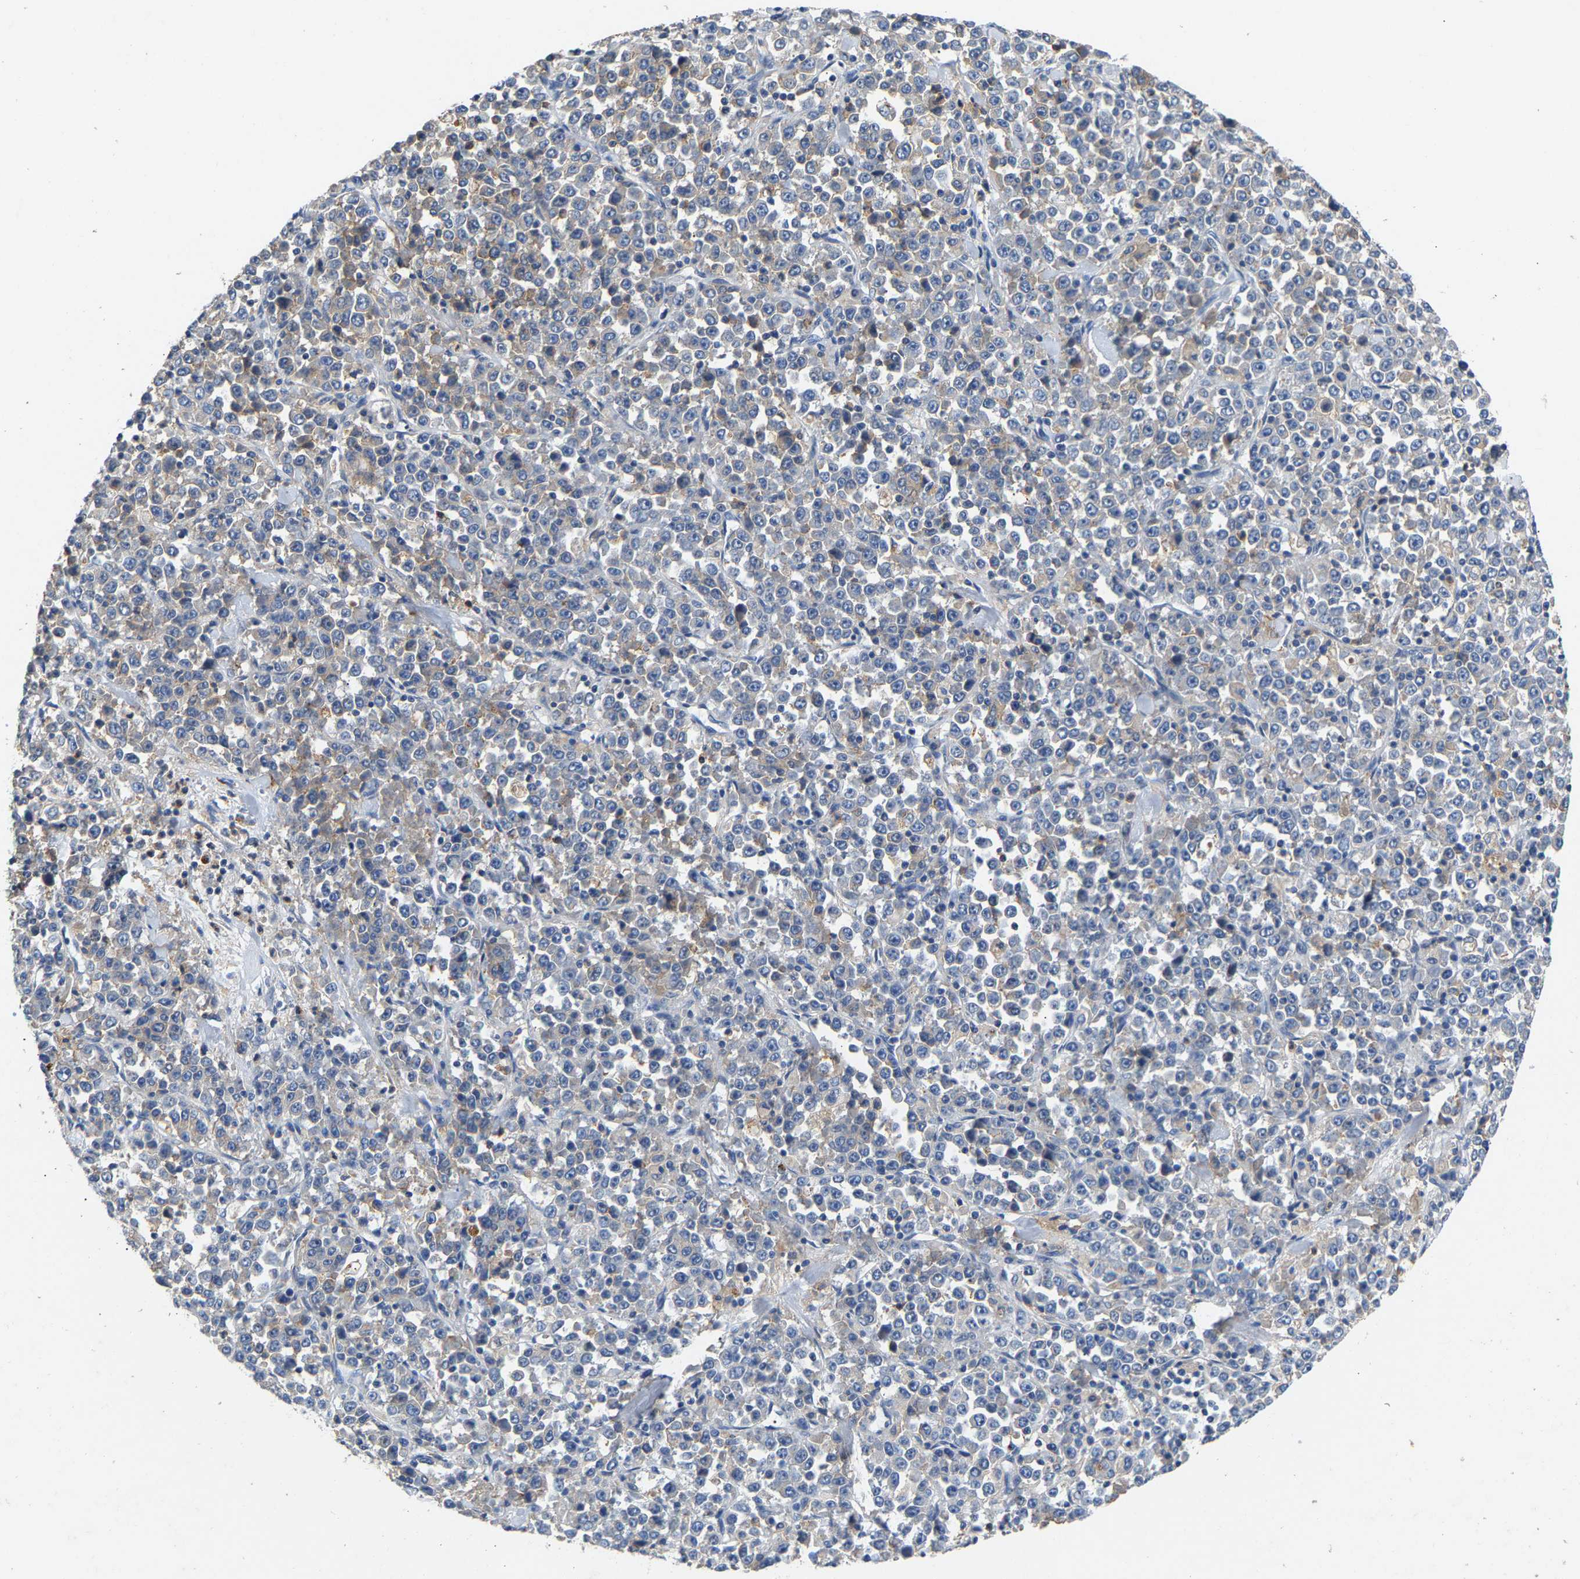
{"staining": {"intensity": "negative", "quantity": "none", "location": "none"}, "tissue": "stomach cancer", "cell_type": "Tumor cells", "image_type": "cancer", "snomed": [{"axis": "morphology", "description": "Normal tissue, NOS"}, {"axis": "morphology", "description": "Adenocarcinoma, NOS"}, {"axis": "topography", "description": "Stomach, upper"}, {"axis": "topography", "description": "Stomach"}], "caption": "Stomach cancer was stained to show a protein in brown. There is no significant positivity in tumor cells.", "gene": "CCDC171", "patient": {"sex": "male", "age": 59}}